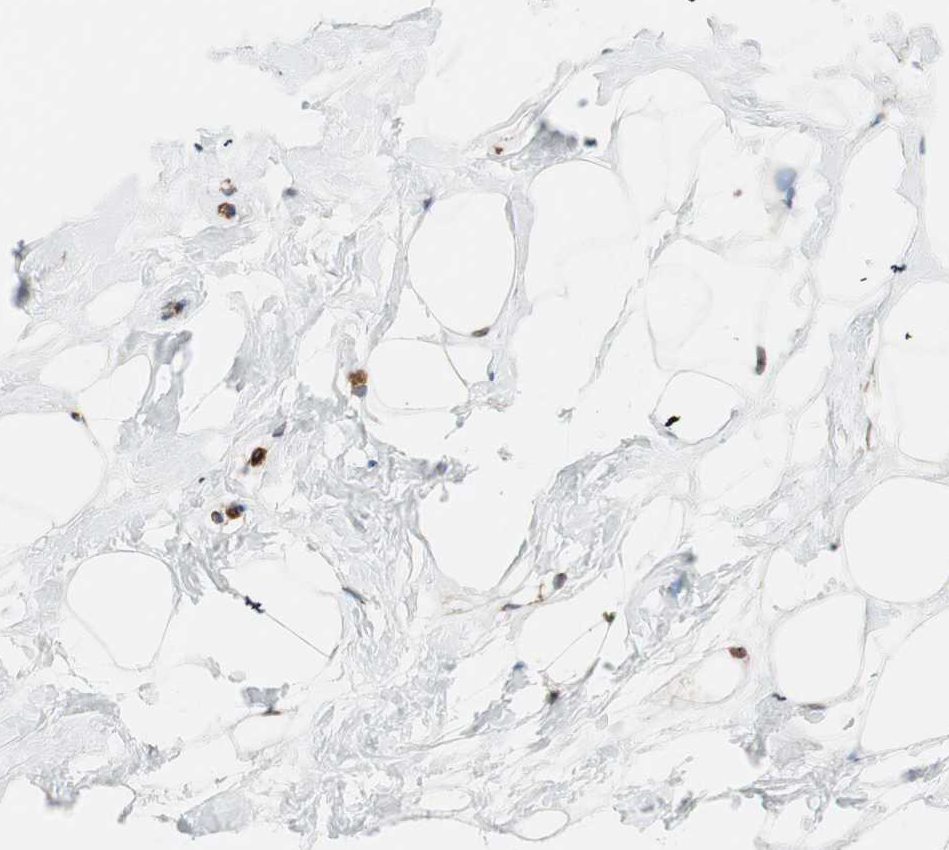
{"staining": {"intensity": "moderate", "quantity": "25%-75%", "location": "cytoplasmic/membranous"}, "tissue": "breast", "cell_type": "Adipocytes", "image_type": "normal", "snomed": [{"axis": "morphology", "description": "Normal tissue, NOS"}, {"axis": "topography", "description": "Breast"}], "caption": "Adipocytes show moderate cytoplasmic/membranous positivity in approximately 25%-75% of cells in normal breast. Nuclei are stained in blue.", "gene": "TCTA", "patient": {"sex": "female", "age": 23}}